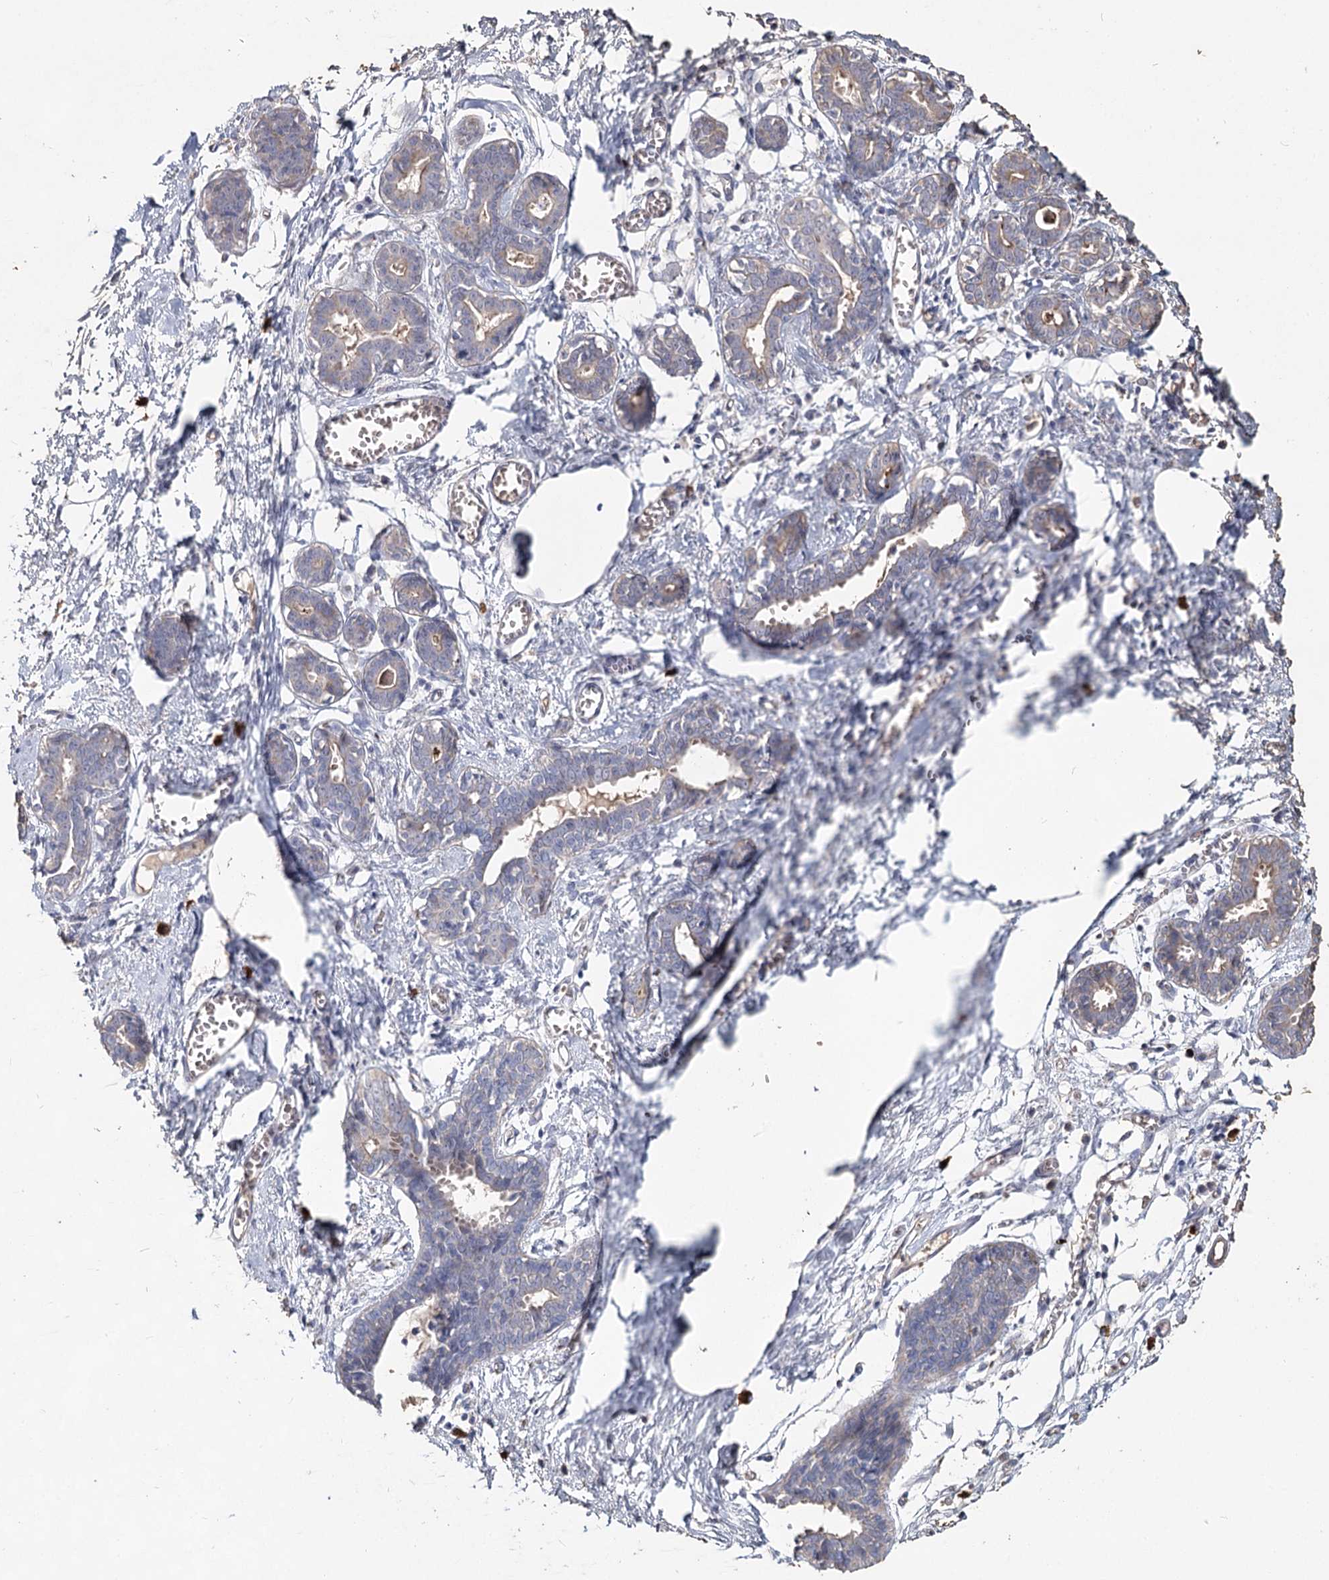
{"staining": {"intensity": "negative", "quantity": "none", "location": "none"}, "tissue": "breast", "cell_type": "Adipocytes", "image_type": "normal", "snomed": [{"axis": "morphology", "description": "Normal tissue, NOS"}, {"axis": "topography", "description": "Breast"}], "caption": "IHC of unremarkable human breast exhibits no staining in adipocytes. (DAB immunohistochemistry visualized using brightfield microscopy, high magnification).", "gene": "CCDC73", "patient": {"sex": "female", "age": 27}}